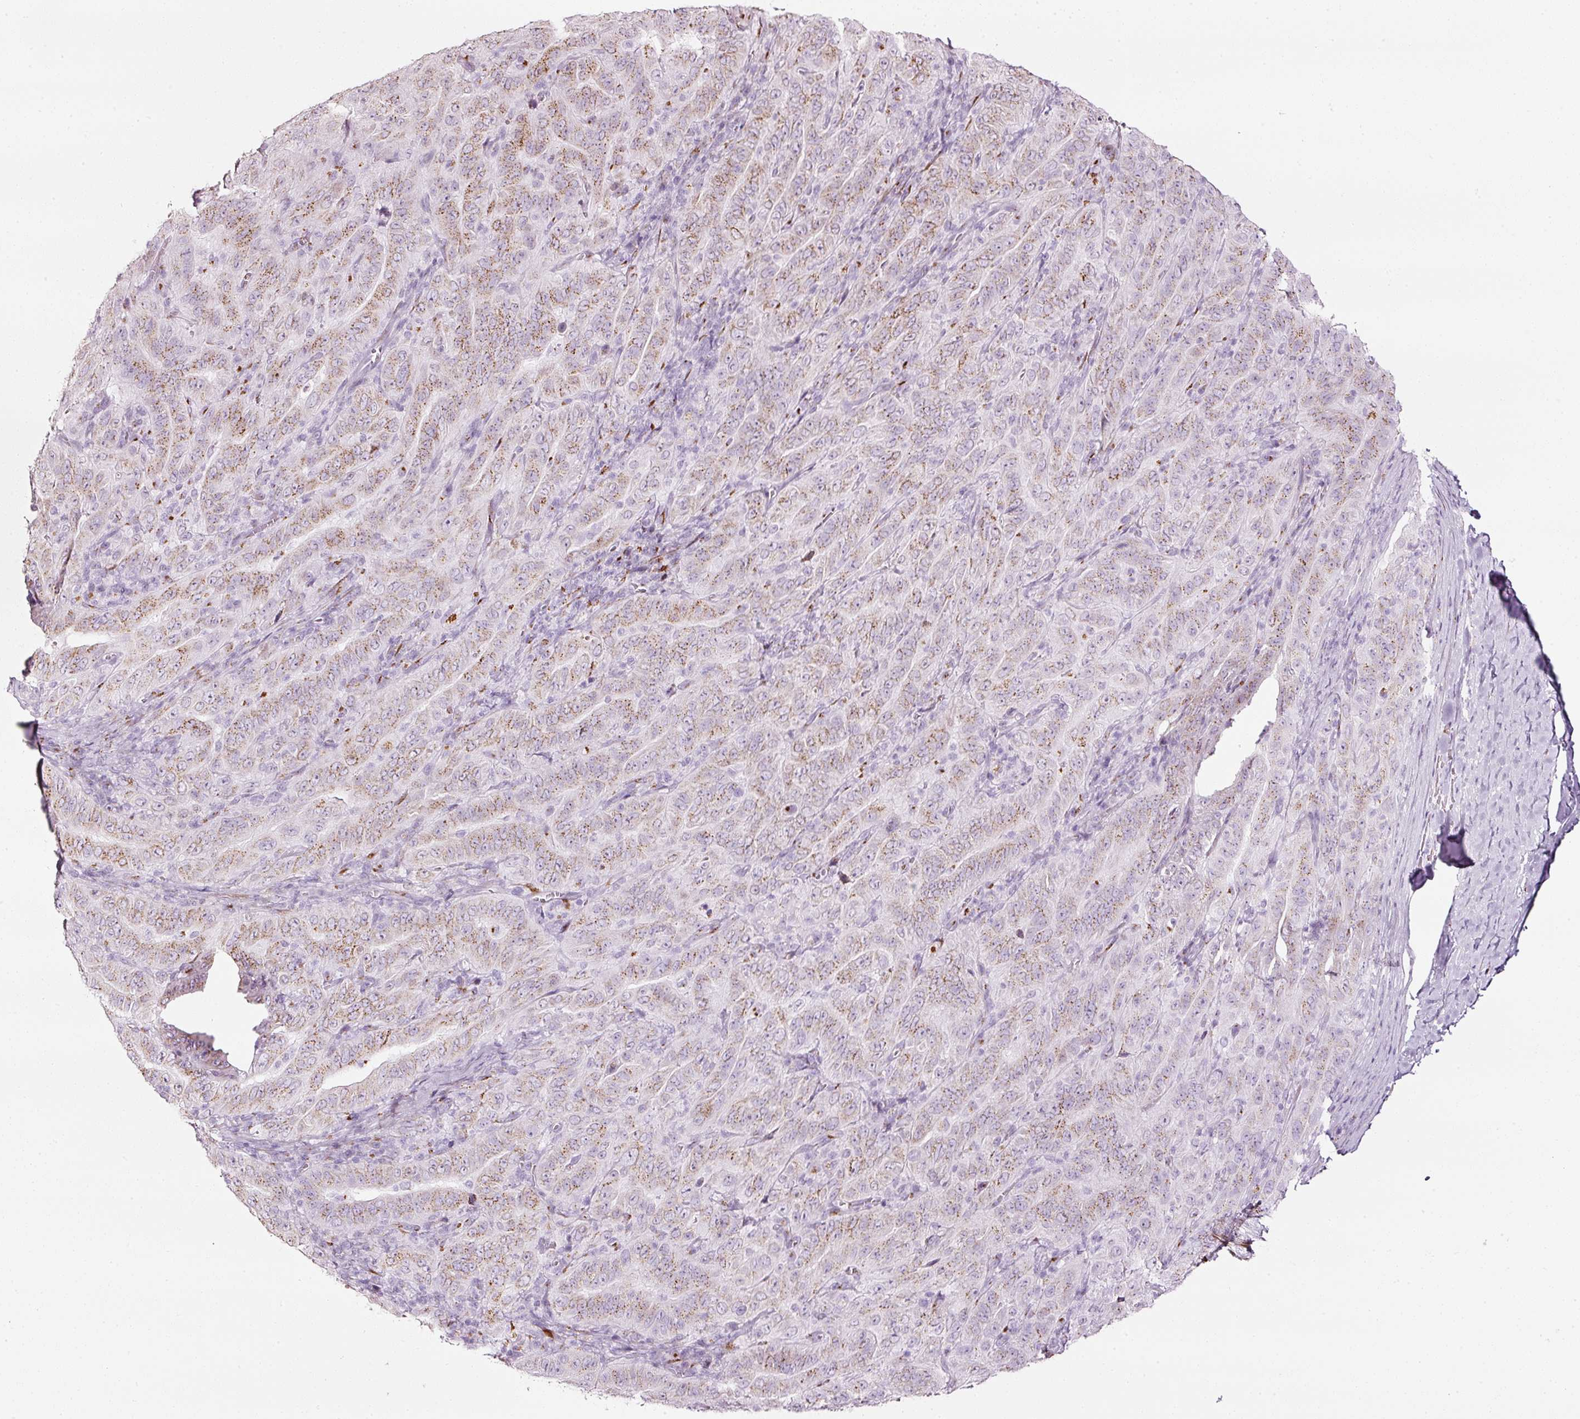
{"staining": {"intensity": "moderate", "quantity": "25%-75%", "location": "cytoplasmic/membranous"}, "tissue": "pancreatic cancer", "cell_type": "Tumor cells", "image_type": "cancer", "snomed": [{"axis": "morphology", "description": "Adenocarcinoma, NOS"}, {"axis": "topography", "description": "Pancreas"}], "caption": "High-power microscopy captured an immunohistochemistry histopathology image of pancreatic cancer (adenocarcinoma), revealing moderate cytoplasmic/membranous positivity in about 25%-75% of tumor cells. Ihc stains the protein of interest in brown and the nuclei are stained blue.", "gene": "SDF4", "patient": {"sex": "male", "age": 63}}